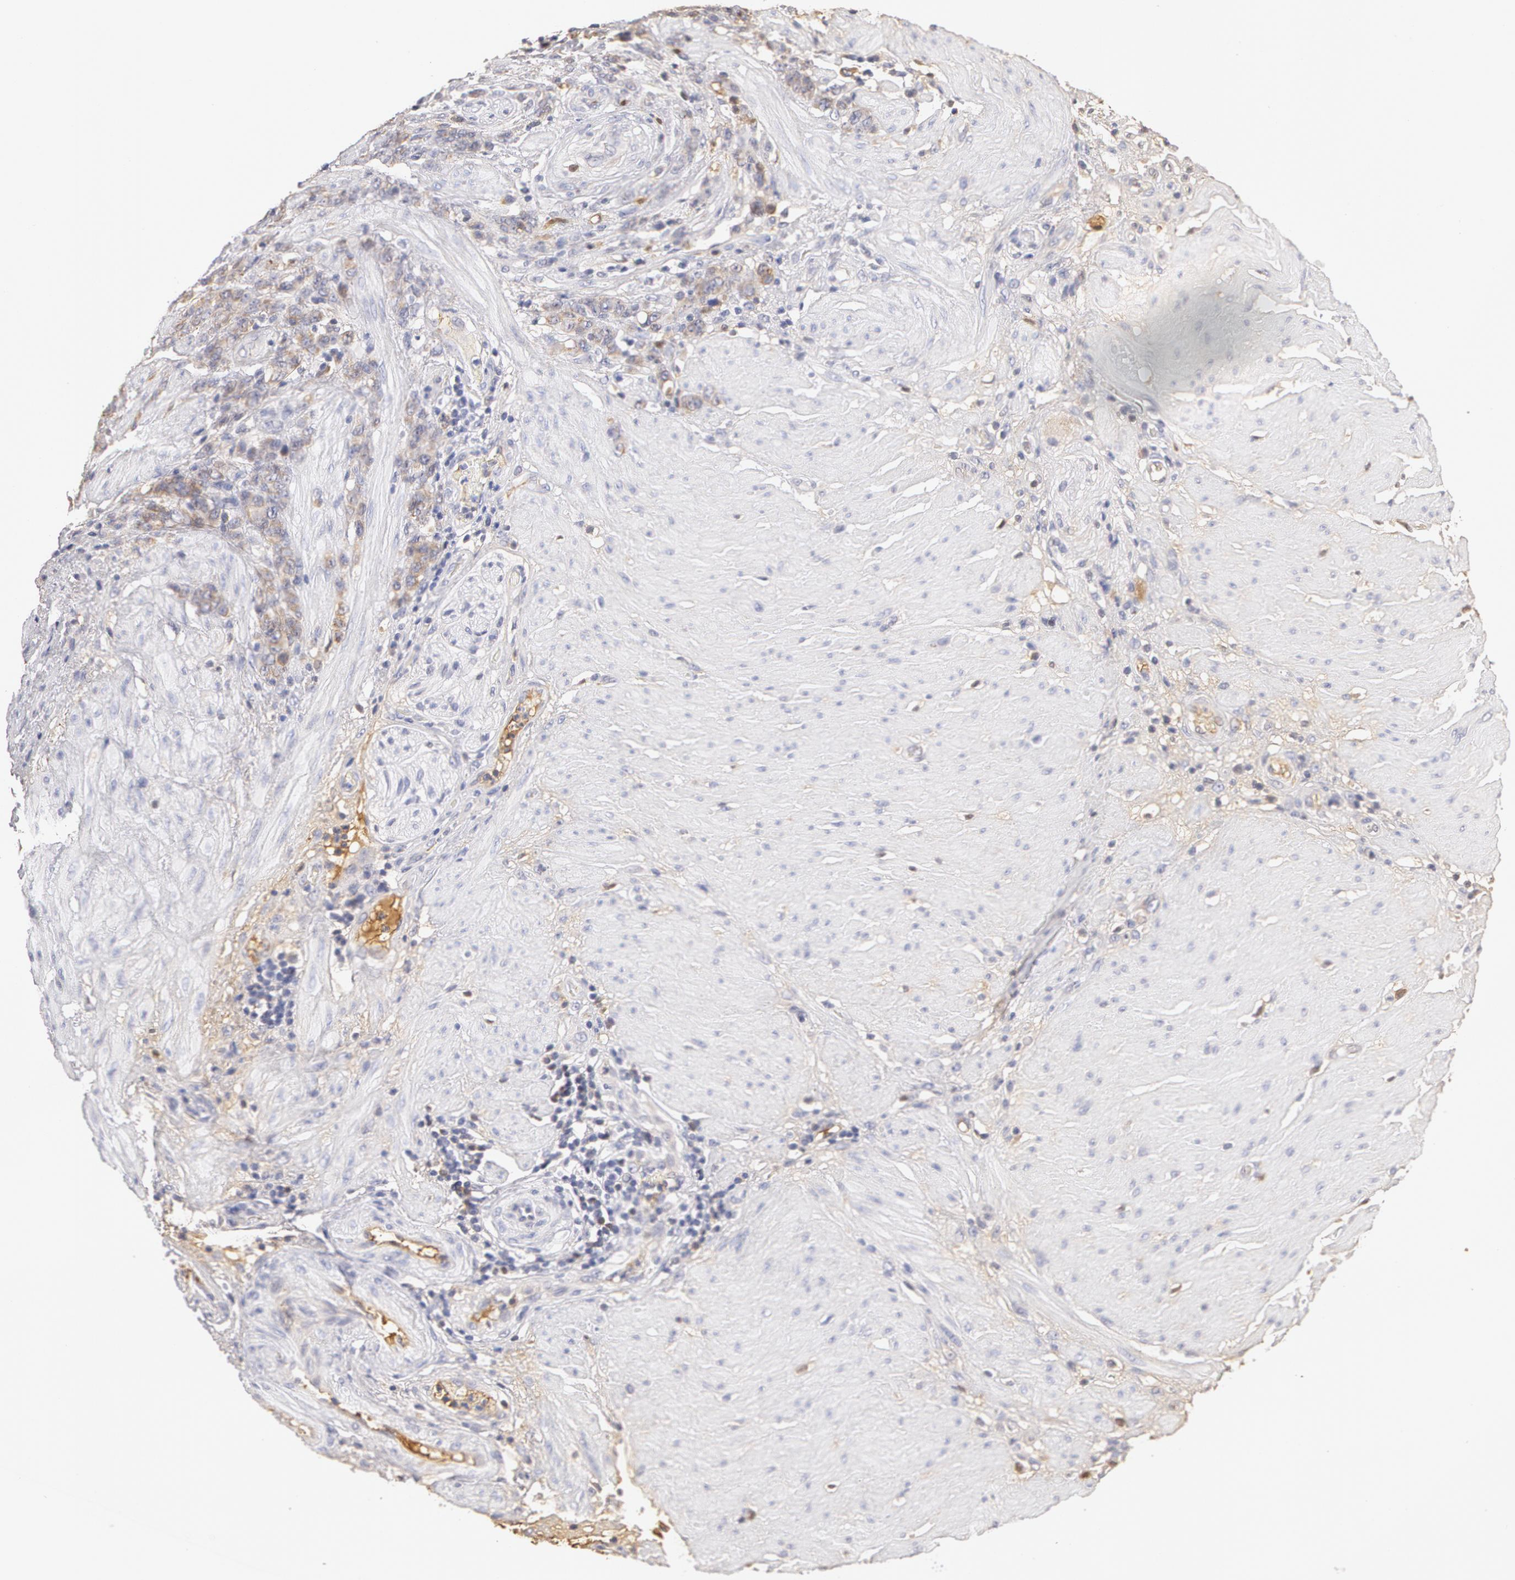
{"staining": {"intensity": "weak", "quantity": "25%-75%", "location": "cytoplasmic/membranous"}, "tissue": "stomach cancer", "cell_type": "Tumor cells", "image_type": "cancer", "snomed": [{"axis": "morphology", "description": "Adenocarcinoma, NOS"}, {"axis": "topography", "description": "Stomach, lower"}], "caption": "A histopathology image of adenocarcinoma (stomach) stained for a protein shows weak cytoplasmic/membranous brown staining in tumor cells.", "gene": "TF", "patient": {"sex": "male", "age": 88}}